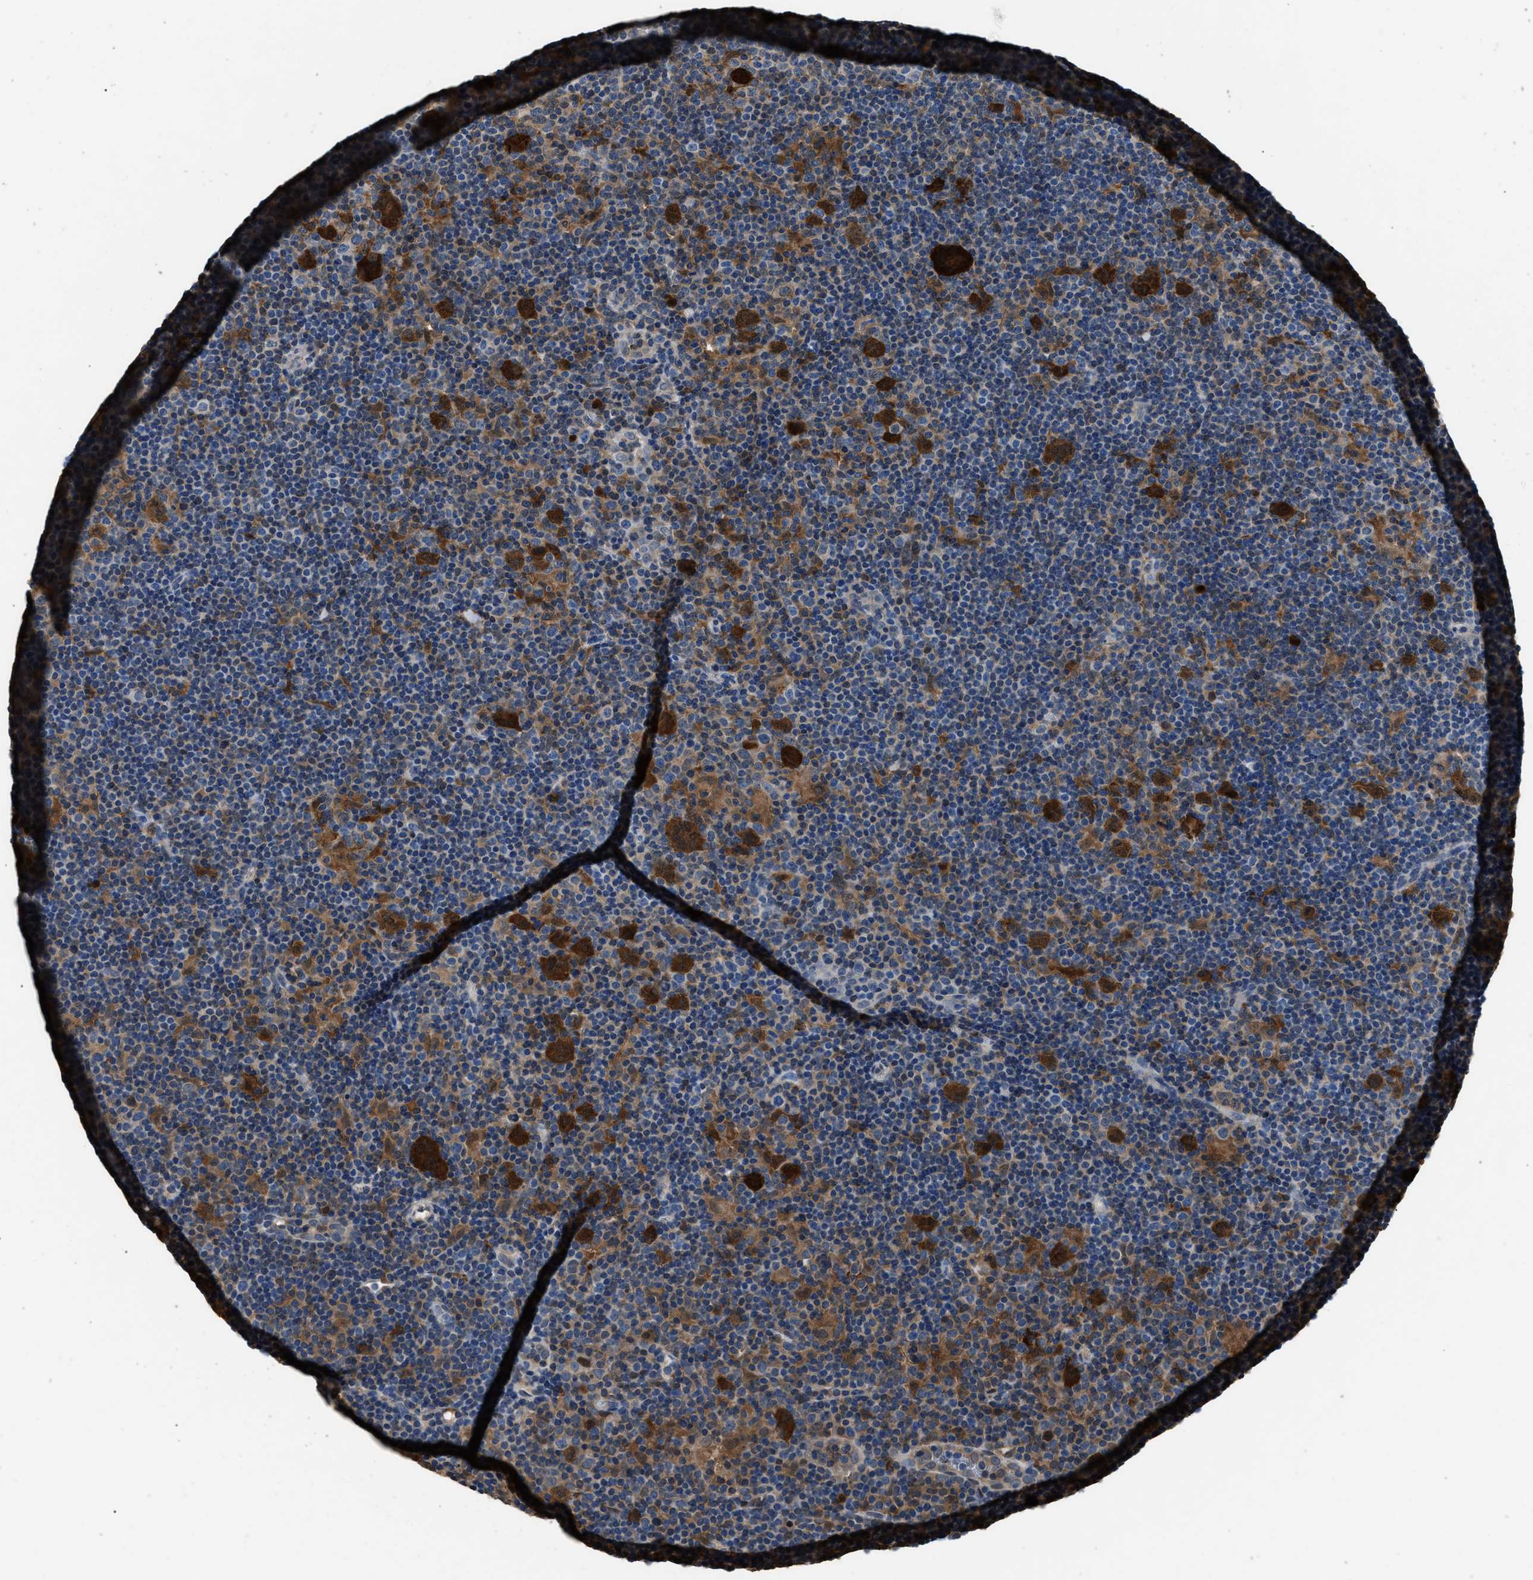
{"staining": {"intensity": "strong", "quantity": ">75%", "location": "cytoplasmic/membranous"}, "tissue": "lymphoma", "cell_type": "Tumor cells", "image_type": "cancer", "snomed": [{"axis": "morphology", "description": "Hodgkin's disease, NOS"}, {"axis": "topography", "description": "Lymph node"}], "caption": "Lymphoma stained with DAB IHC reveals high levels of strong cytoplasmic/membranous expression in approximately >75% of tumor cells.", "gene": "GSTP1", "patient": {"sex": "female", "age": 57}}